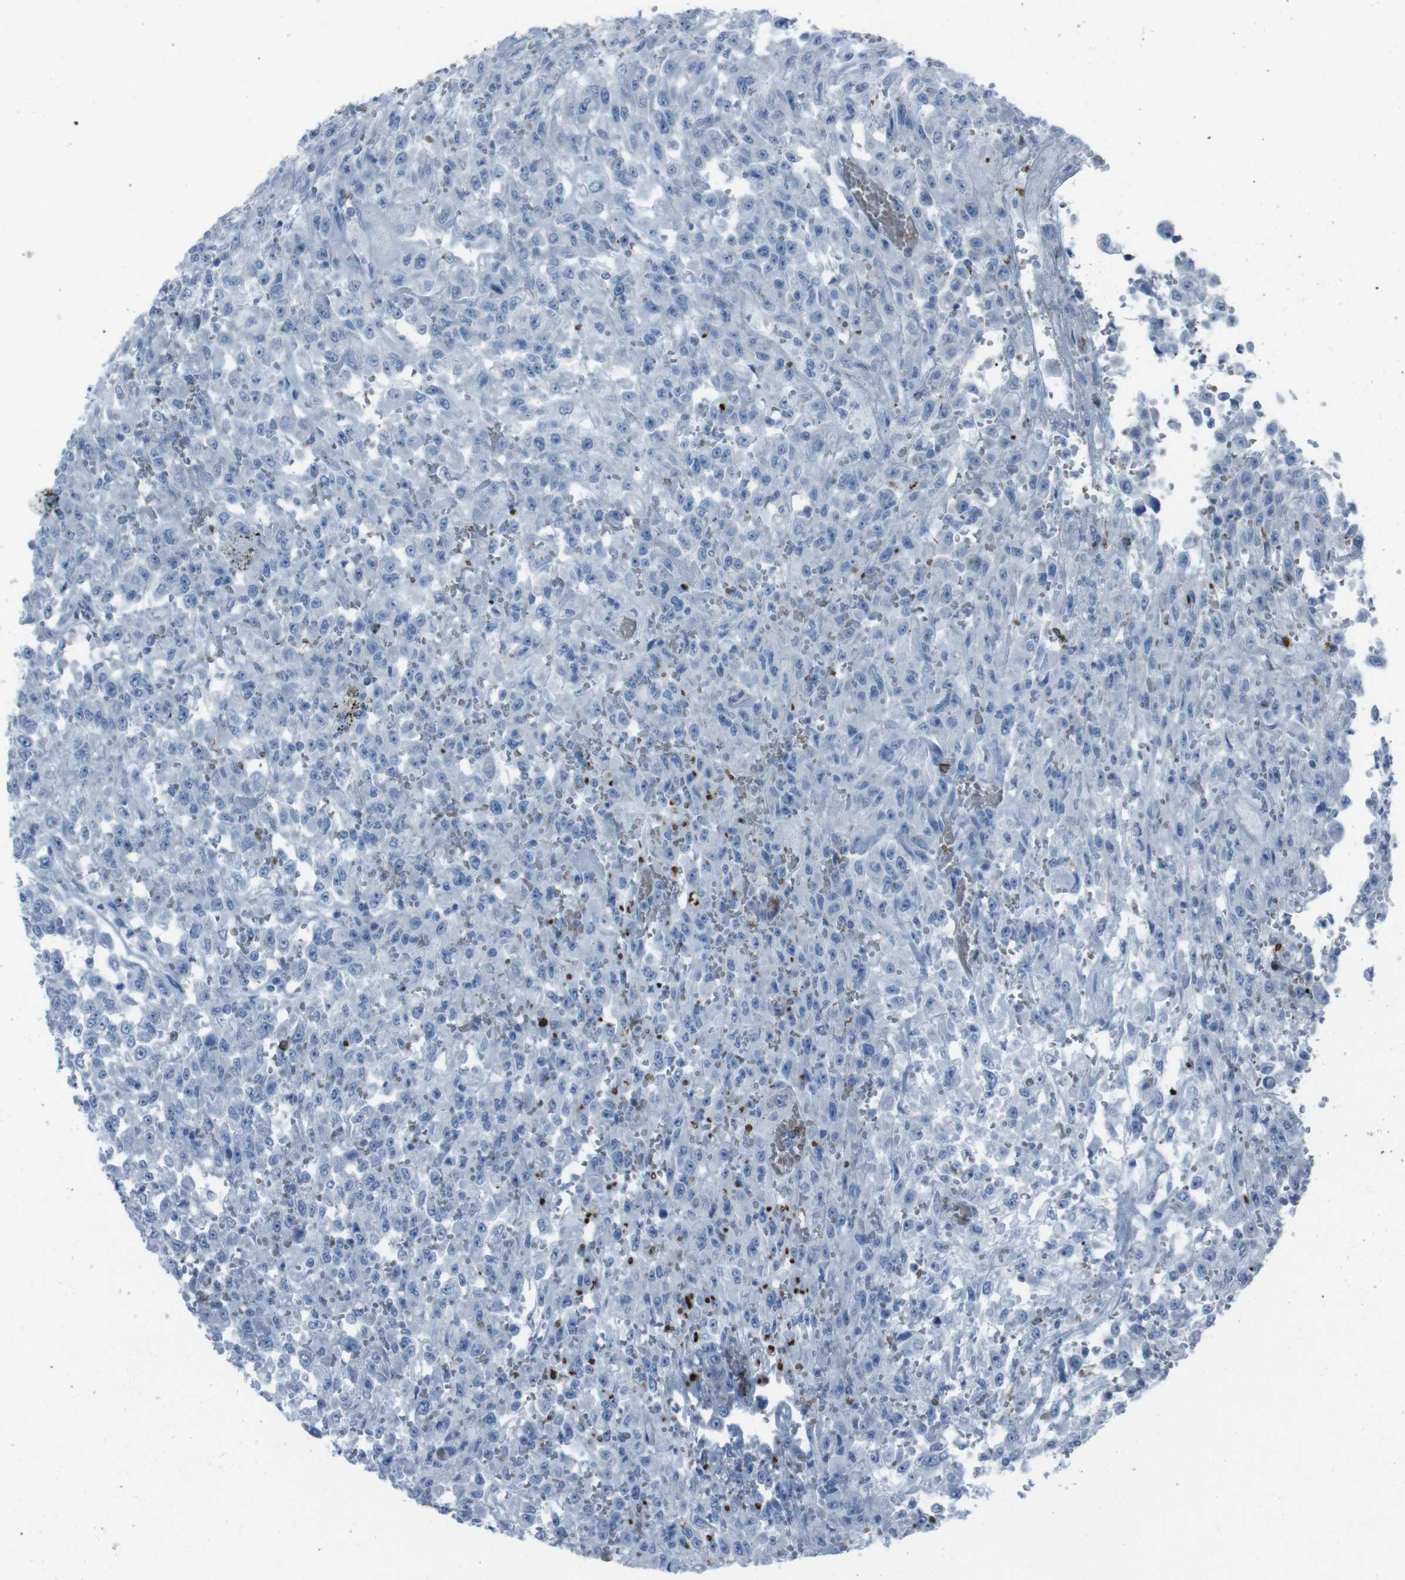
{"staining": {"intensity": "negative", "quantity": "none", "location": "none"}, "tissue": "urothelial cancer", "cell_type": "Tumor cells", "image_type": "cancer", "snomed": [{"axis": "morphology", "description": "Urothelial carcinoma, High grade"}, {"axis": "topography", "description": "Urinary bladder"}], "caption": "Tumor cells show no significant expression in urothelial cancer.", "gene": "ST6GAL1", "patient": {"sex": "male", "age": 46}}